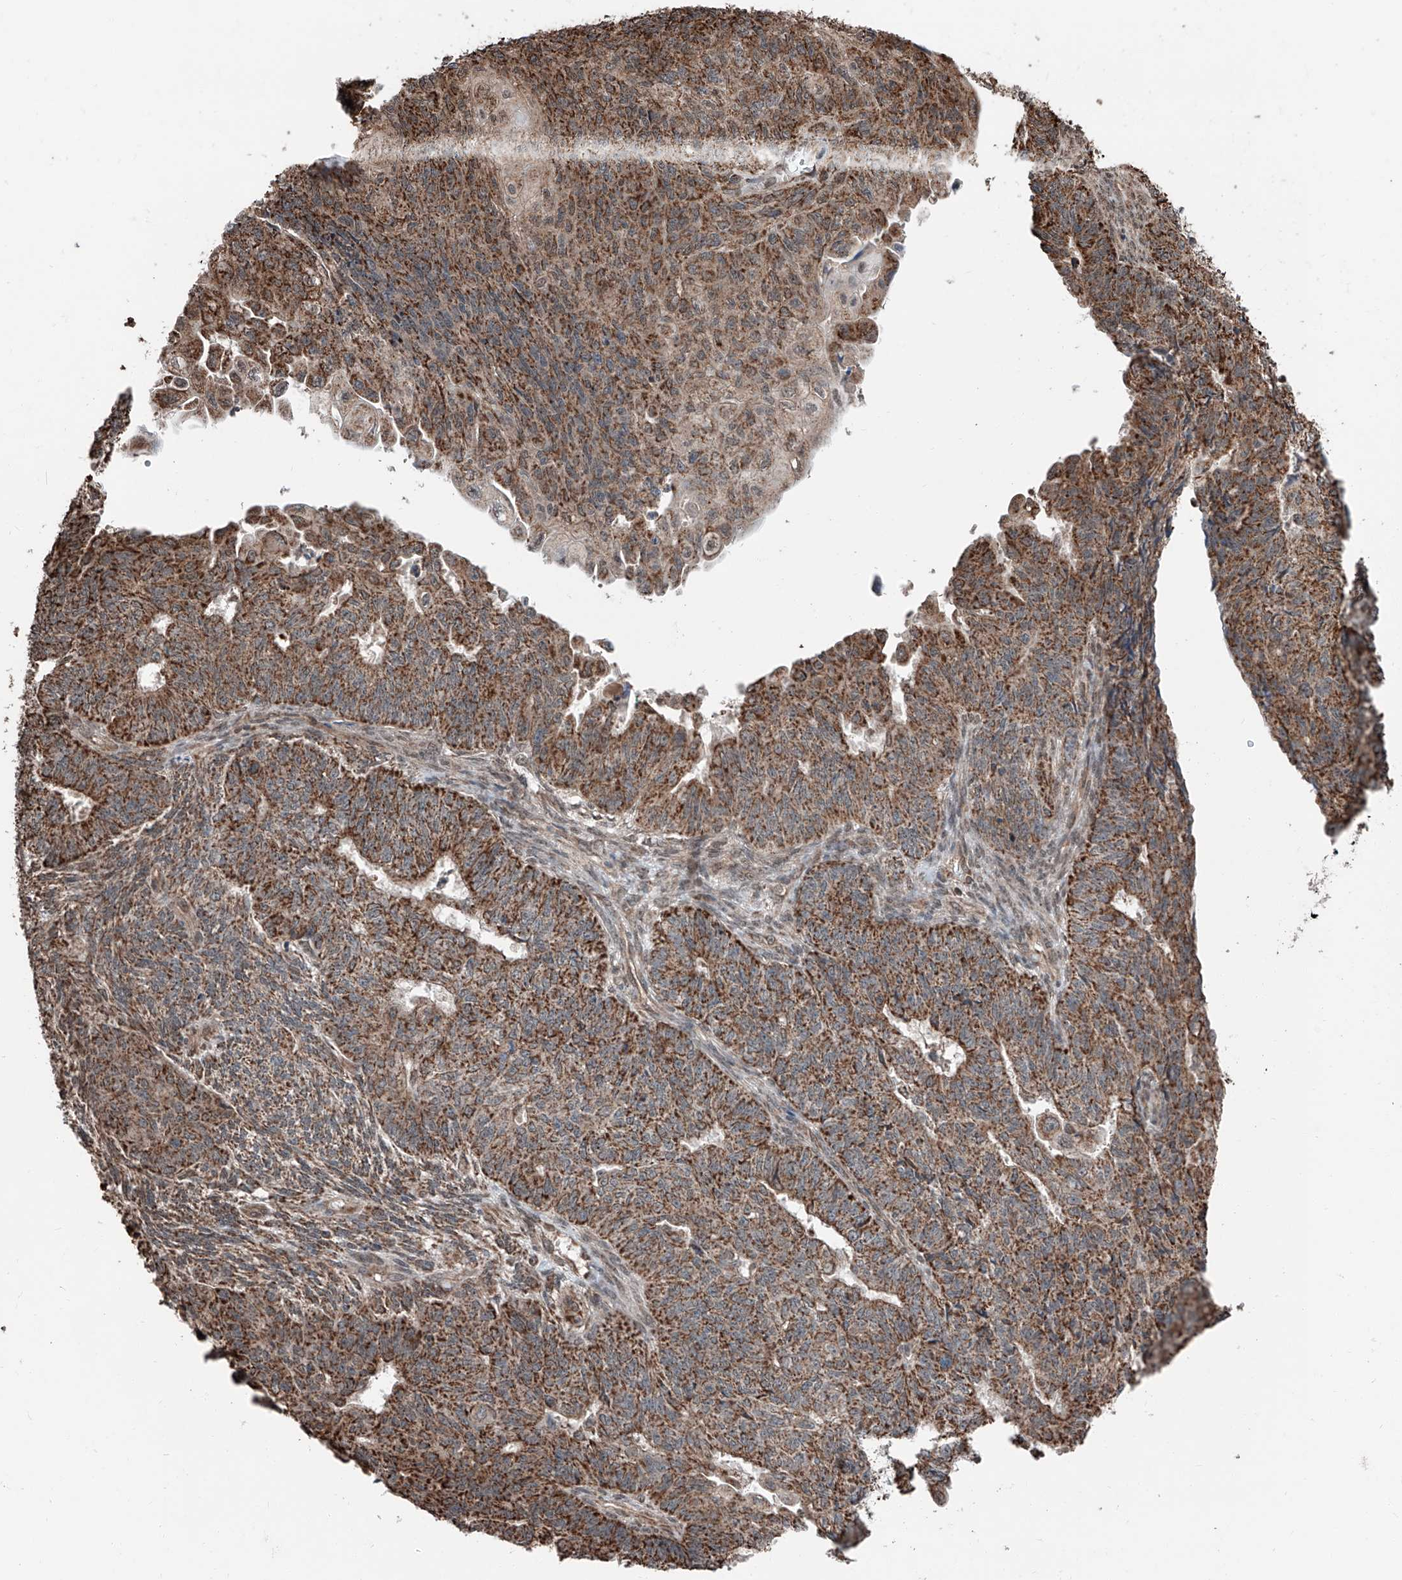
{"staining": {"intensity": "strong", "quantity": ">75%", "location": "cytoplasmic/membranous"}, "tissue": "endometrial cancer", "cell_type": "Tumor cells", "image_type": "cancer", "snomed": [{"axis": "morphology", "description": "Adenocarcinoma, NOS"}, {"axis": "topography", "description": "Endometrium"}], "caption": "Human endometrial adenocarcinoma stained with a brown dye reveals strong cytoplasmic/membranous positive staining in approximately >75% of tumor cells.", "gene": "ZNF445", "patient": {"sex": "female", "age": 32}}